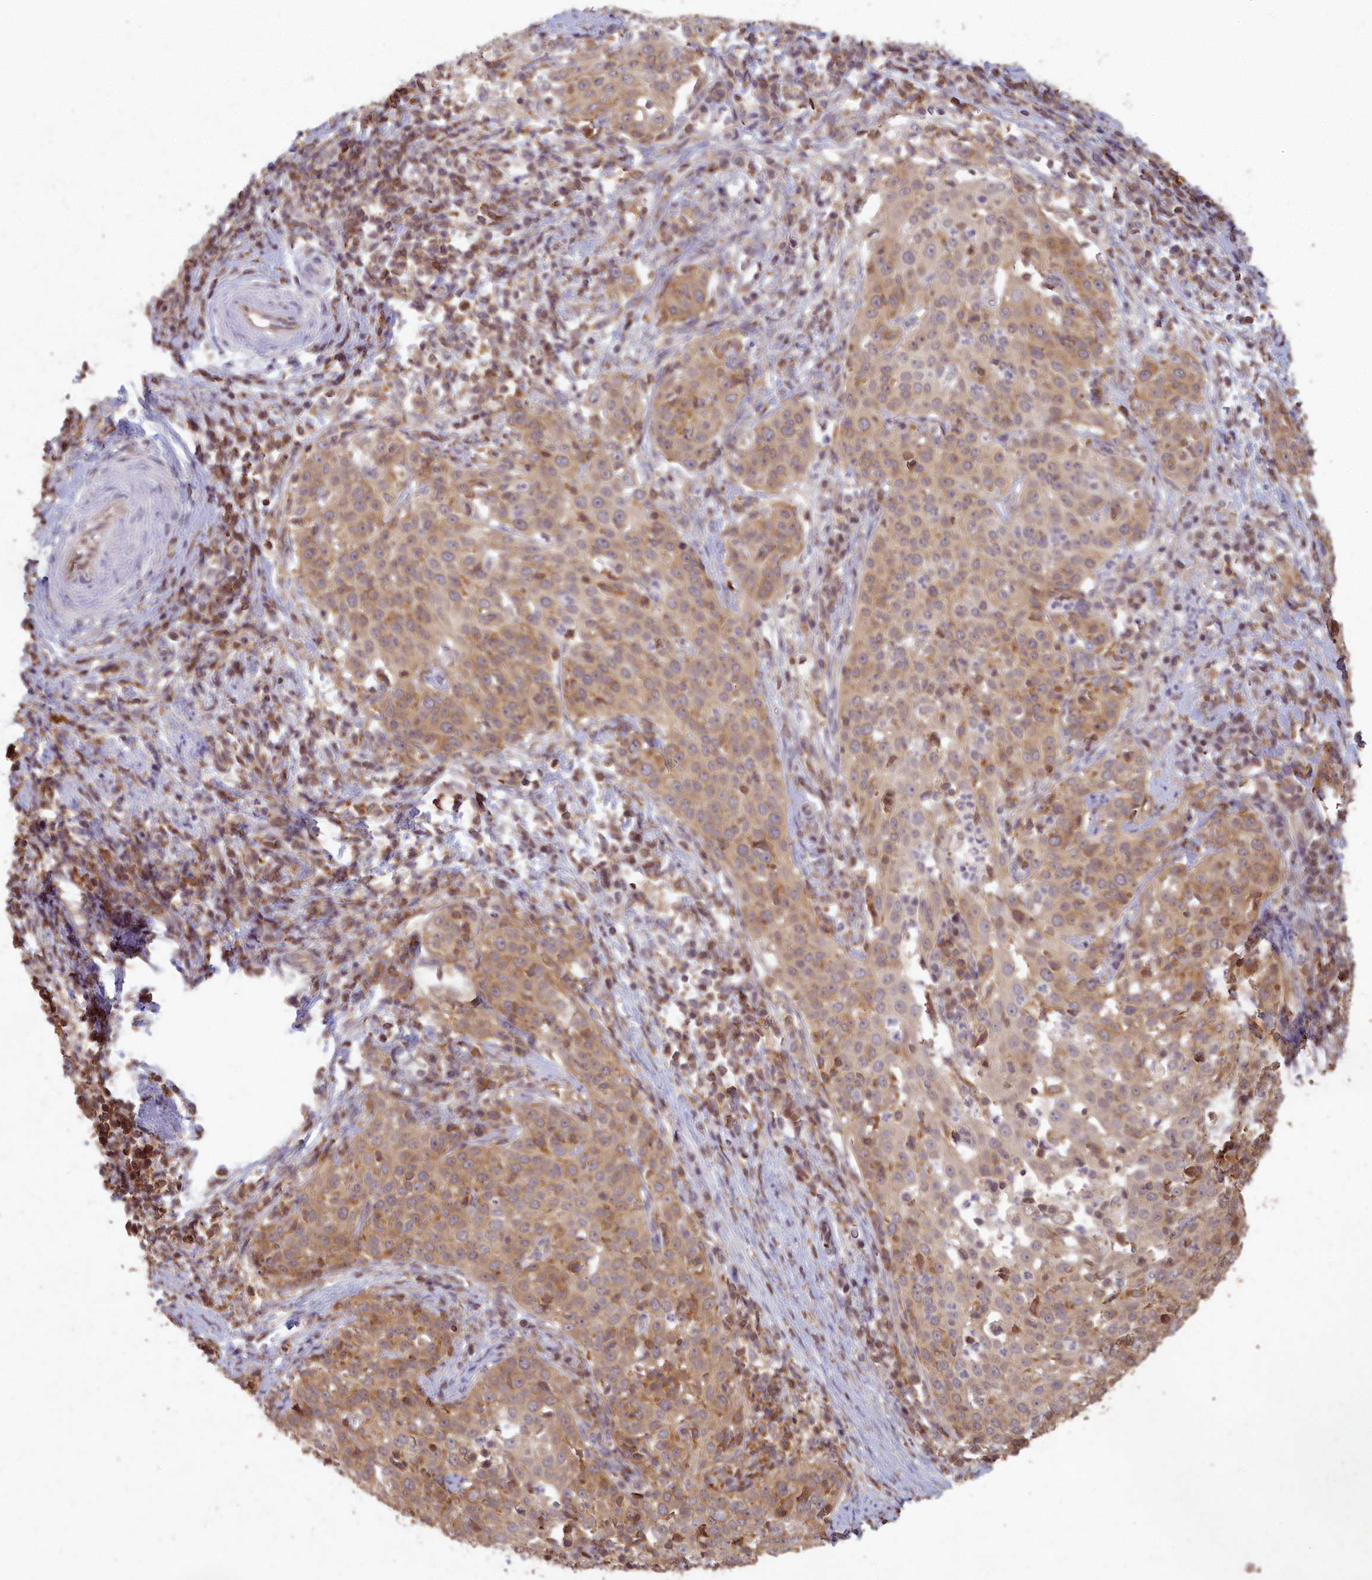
{"staining": {"intensity": "weak", "quantity": ">75%", "location": "cytoplasmic/membranous"}, "tissue": "cervical cancer", "cell_type": "Tumor cells", "image_type": "cancer", "snomed": [{"axis": "morphology", "description": "Squamous cell carcinoma, NOS"}, {"axis": "topography", "description": "Cervix"}], "caption": "Immunohistochemistry of cervical squamous cell carcinoma exhibits low levels of weak cytoplasmic/membranous positivity in about >75% of tumor cells.", "gene": "MADD", "patient": {"sex": "female", "age": 57}}